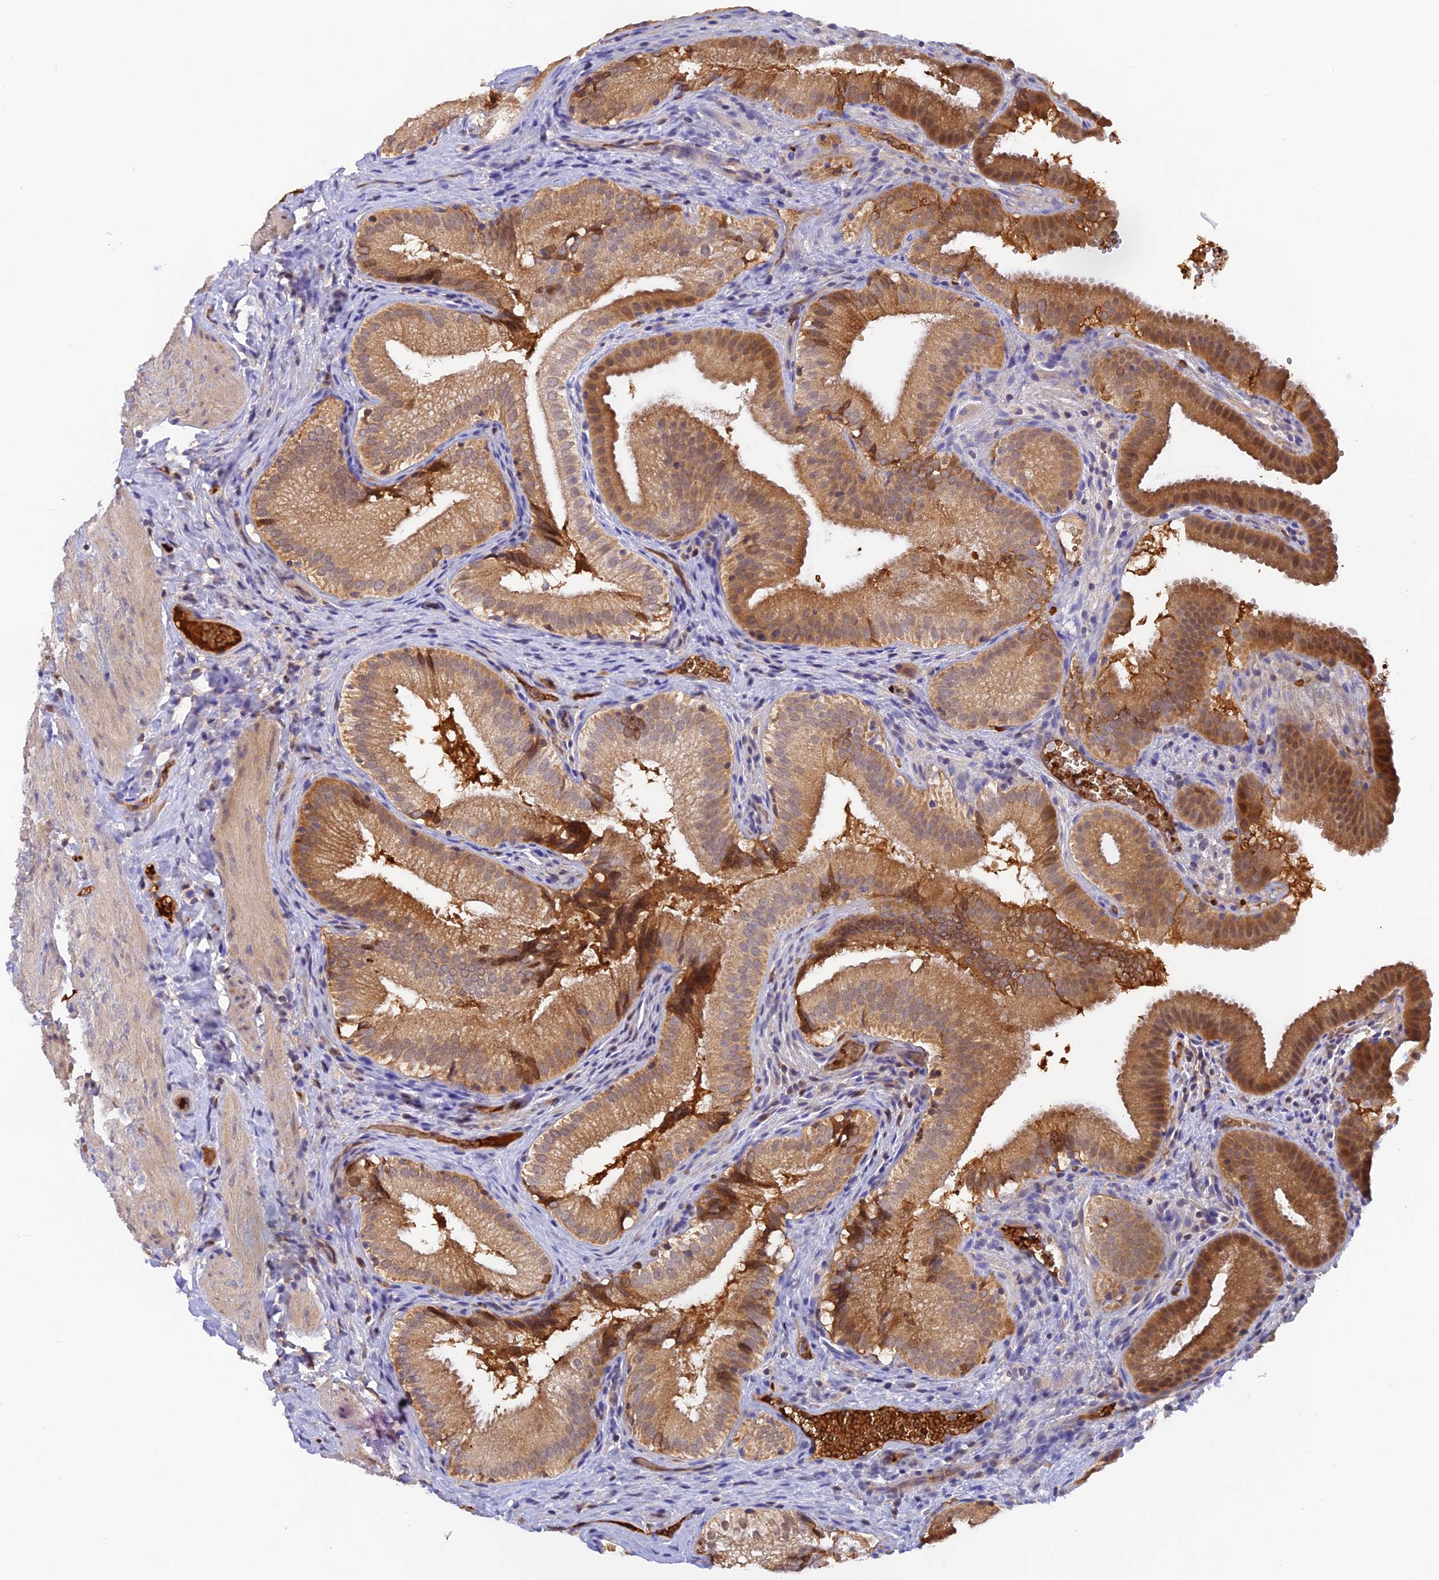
{"staining": {"intensity": "moderate", "quantity": ">75%", "location": "cytoplasmic/membranous"}, "tissue": "gallbladder", "cell_type": "Glandular cells", "image_type": "normal", "snomed": [{"axis": "morphology", "description": "Normal tissue, NOS"}, {"axis": "topography", "description": "Gallbladder"}], "caption": "This is a photomicrograph of immunohistochemistry staining of benign gallbladder, which shows moderate staining in the cytoplasmic/membranous of glandular cells.", "gene": "HDHD2", "patient": {"sex": "female", "age": 30}}